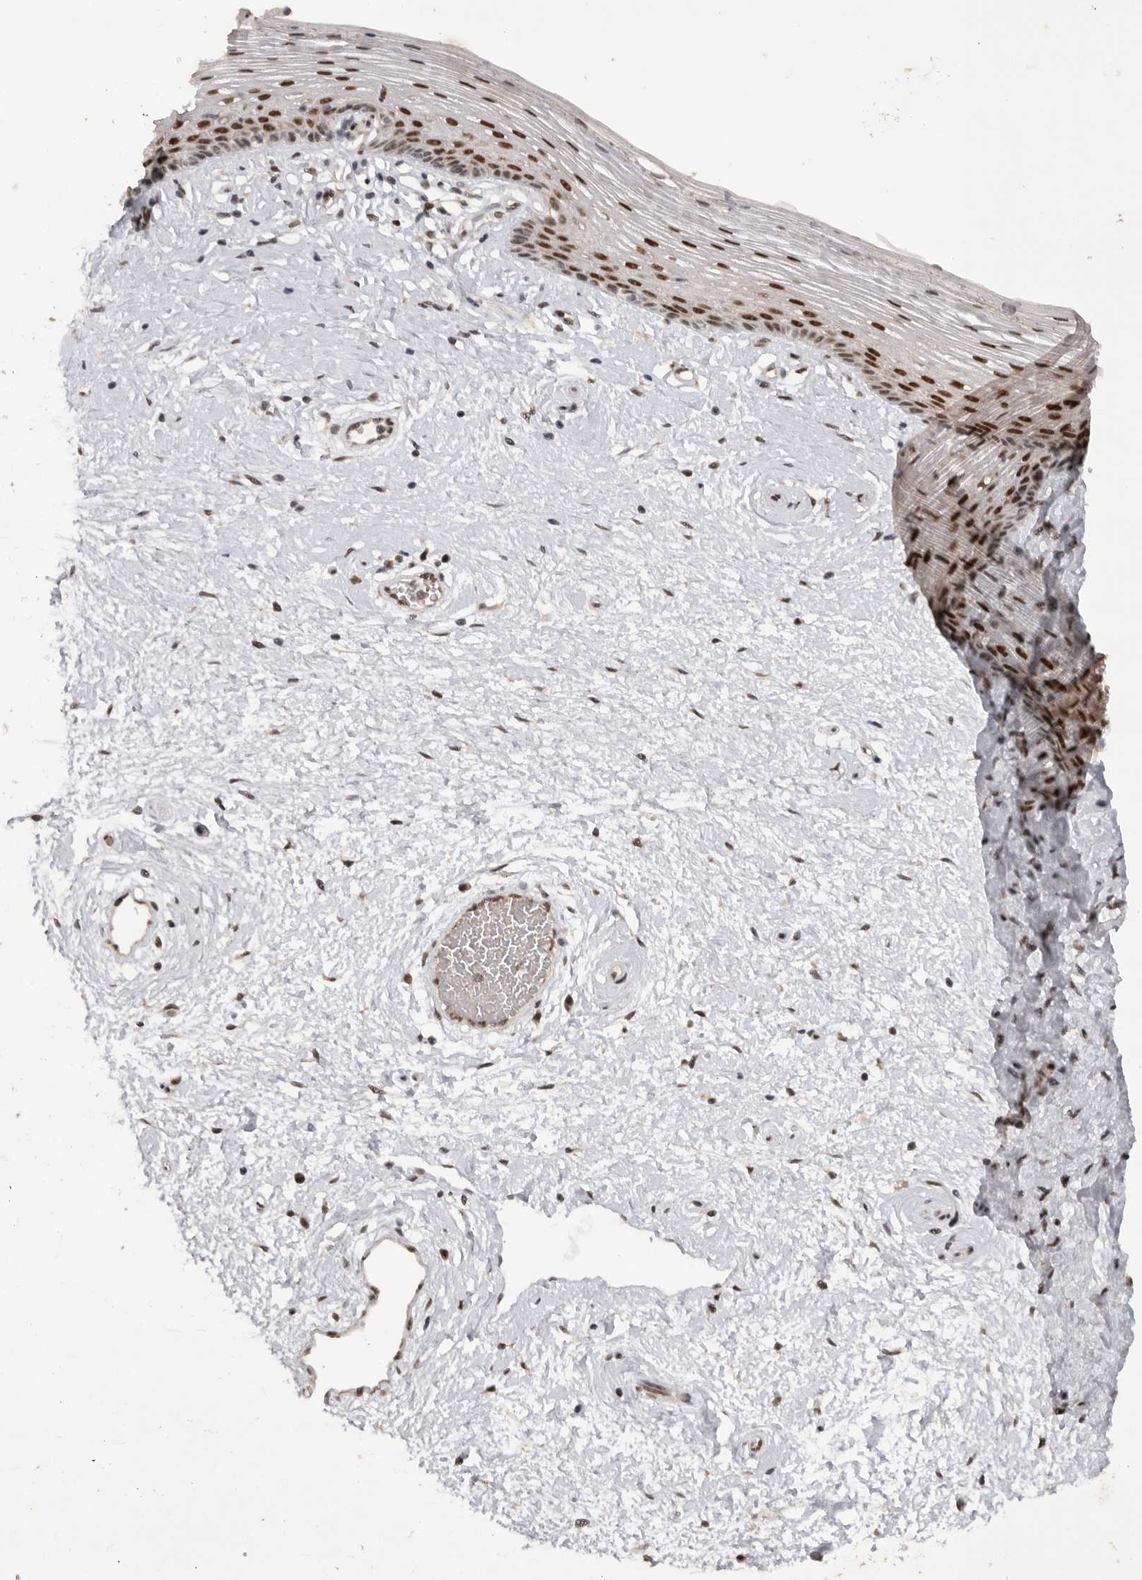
{"staining": {"intensity": "strong", "quantity": ">75%", "location": "nuclear"}, "tissue": "vagina", "cell_type": "Squamous epithelial cells", "image_type": "normal", "snomed": [{"axis": "morphology", "description": "Normal tissue, NOS"}, {"axis": "topography", "description": "Vagina"}], "caption": "Protein staining by immunohistochemistry (IHC) exhibits strong nuclear staining in about >75% of squamous epithelial cells in unremarkable vagina.", "gene": "PPP1R10", "patient": {"sex": "female", "age": 46}}